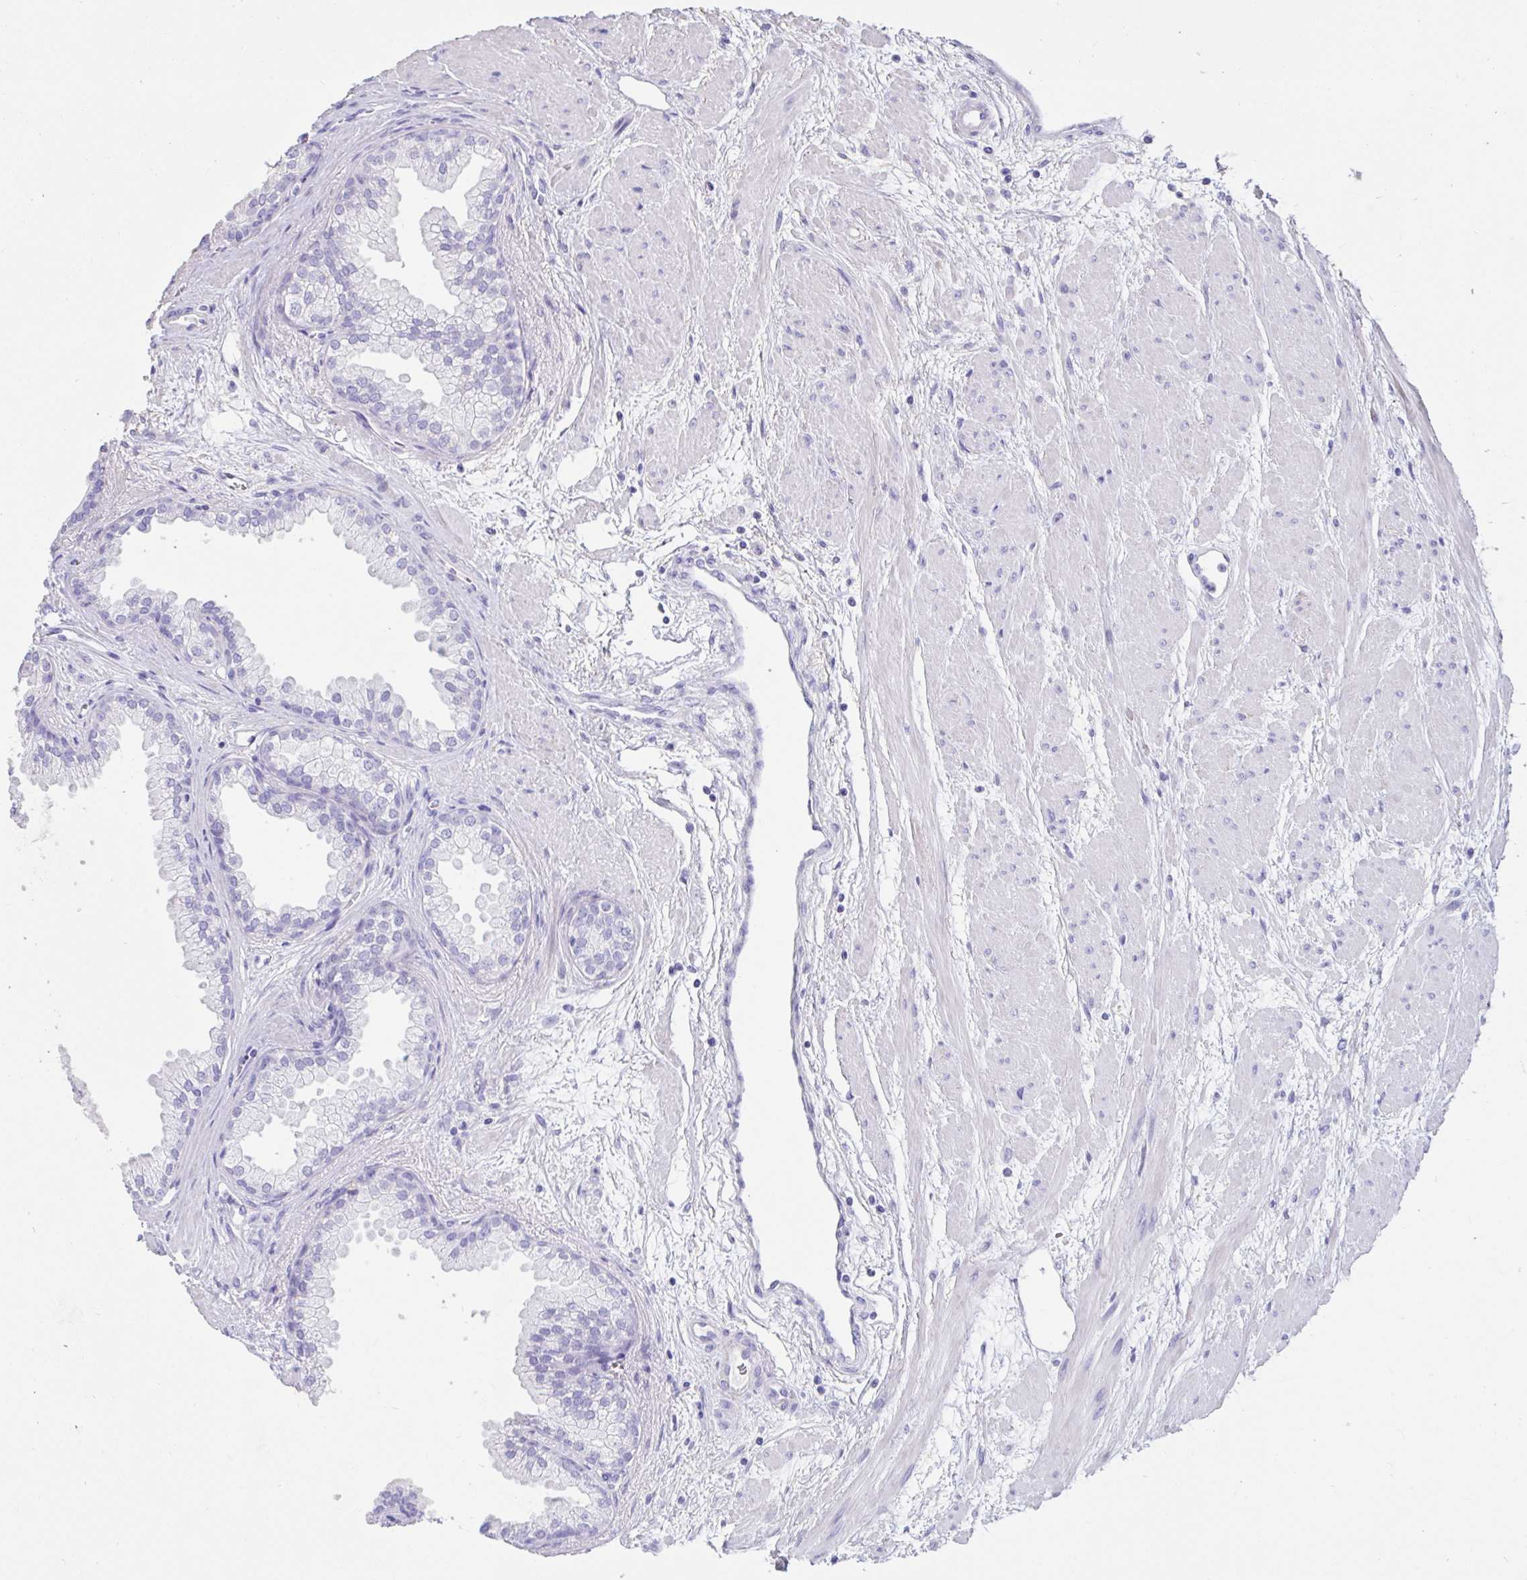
{"staining": {"intensity": "negative", "quantity": "none", "location": "none"}, "tissue": "prostate cancer", "cell_type": "Tumor cells", "image_type": "cancer", "snomed": [{"axis": "morphology", "description": "Adenocarcinoma, High grade"}, {"axis": "topography", "description": "Prostate"}], "caption": "Immunohistochemistry (IHC) image of neoplastic tissue: human prostate cancer stained with DAB exhibits no significant protein expression in tumor cells.", "gene": "TNNC1", "patient": {"sex": "male", "age": 56}}